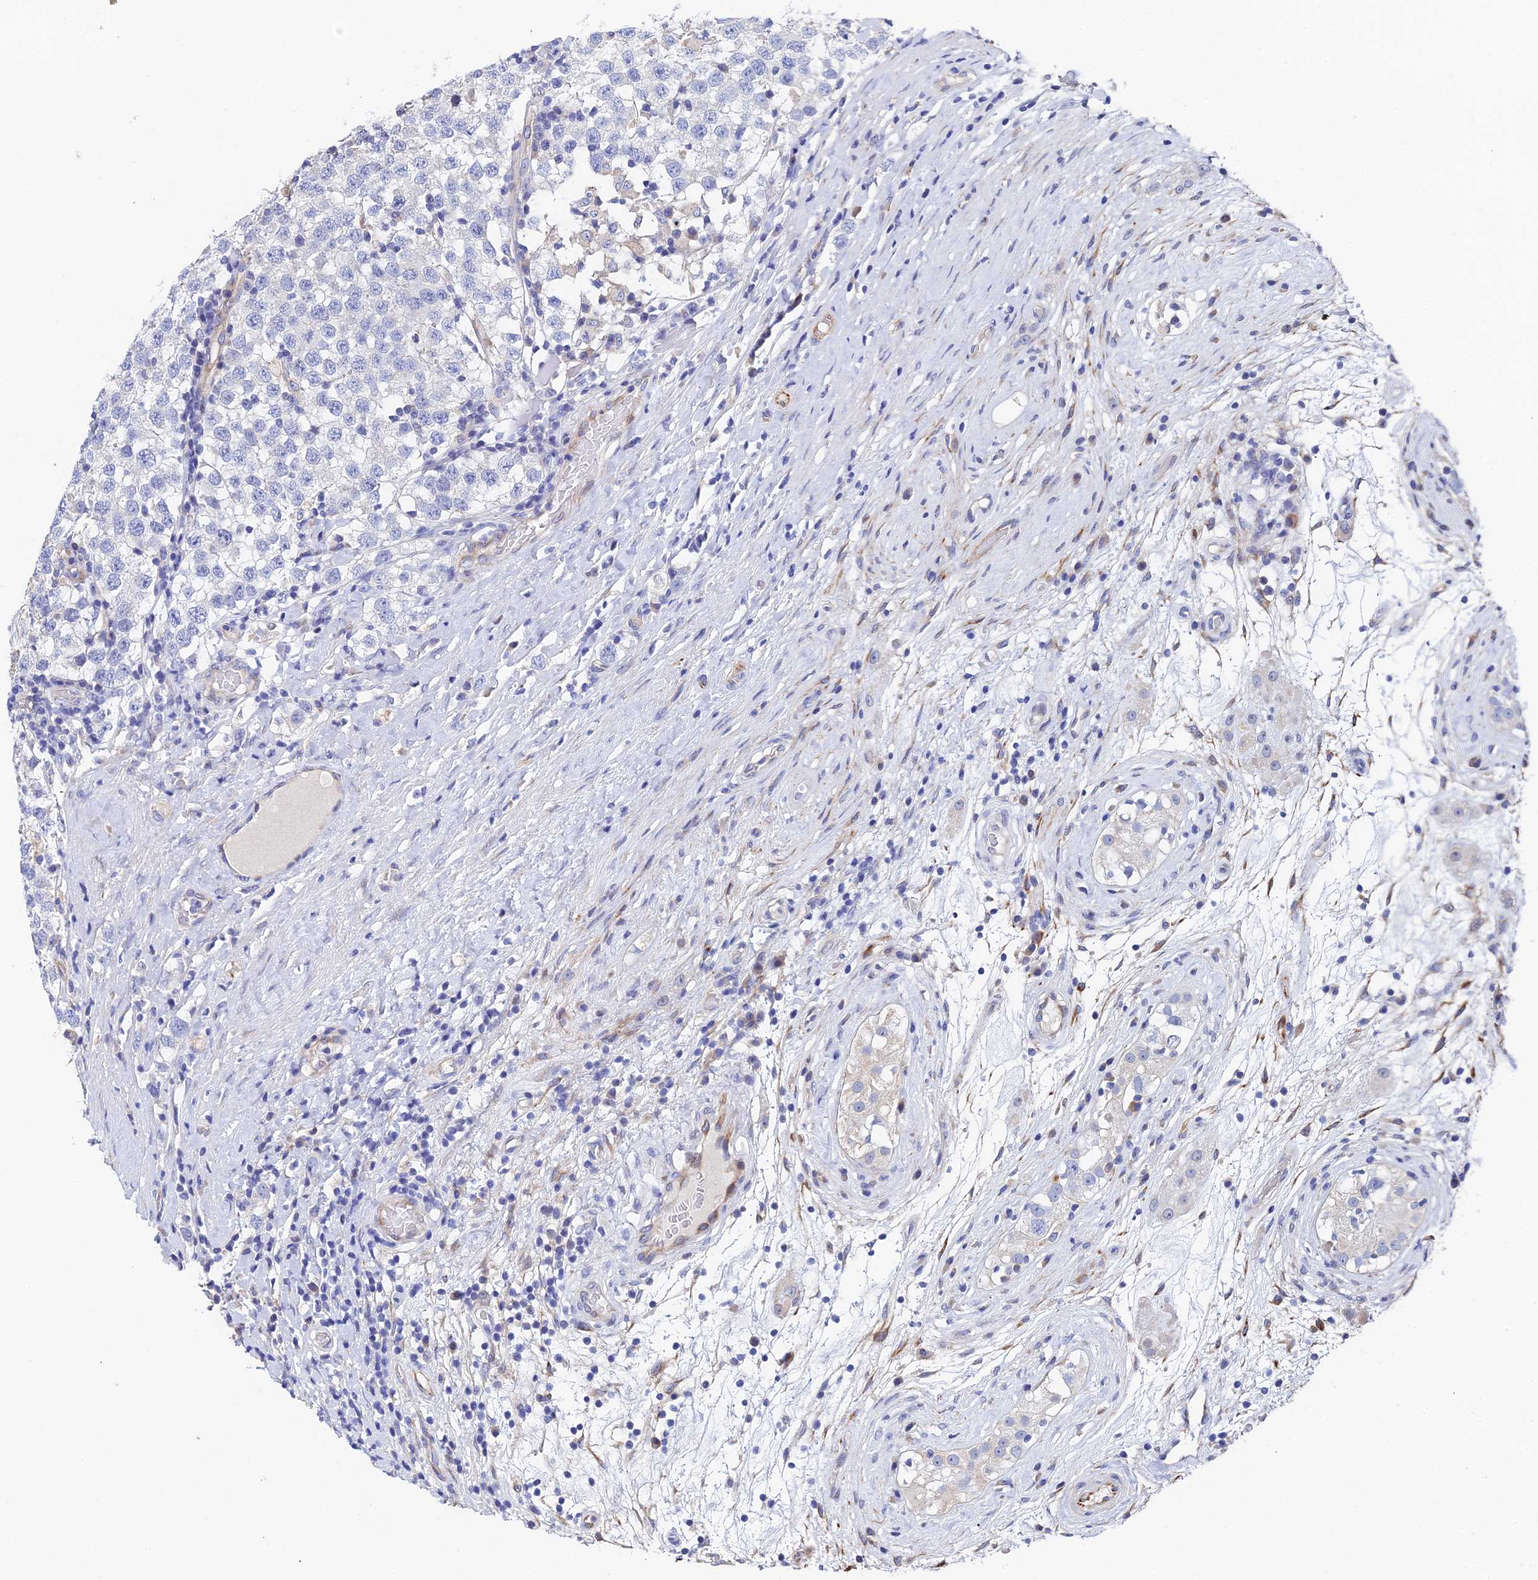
{"staining": {"intensity": "negative", "quantity": "none", "location": "none"}, "tissue": "testis cancer", "cell_type": "Tumor cells", "image_type": "cancer", "snomed": [{"axis": "morphology", "description": "Seminoma, NOS"}, {"axis": "topography", "description": "Testis"}], "caption": "IHC photomicrograph of seminoma (testis) stained for a protein (brown), which exhibits no positivity in tumor cells.", "gene": "ENSG00000268674", "patient": {"sex": "male", "age": 34}}